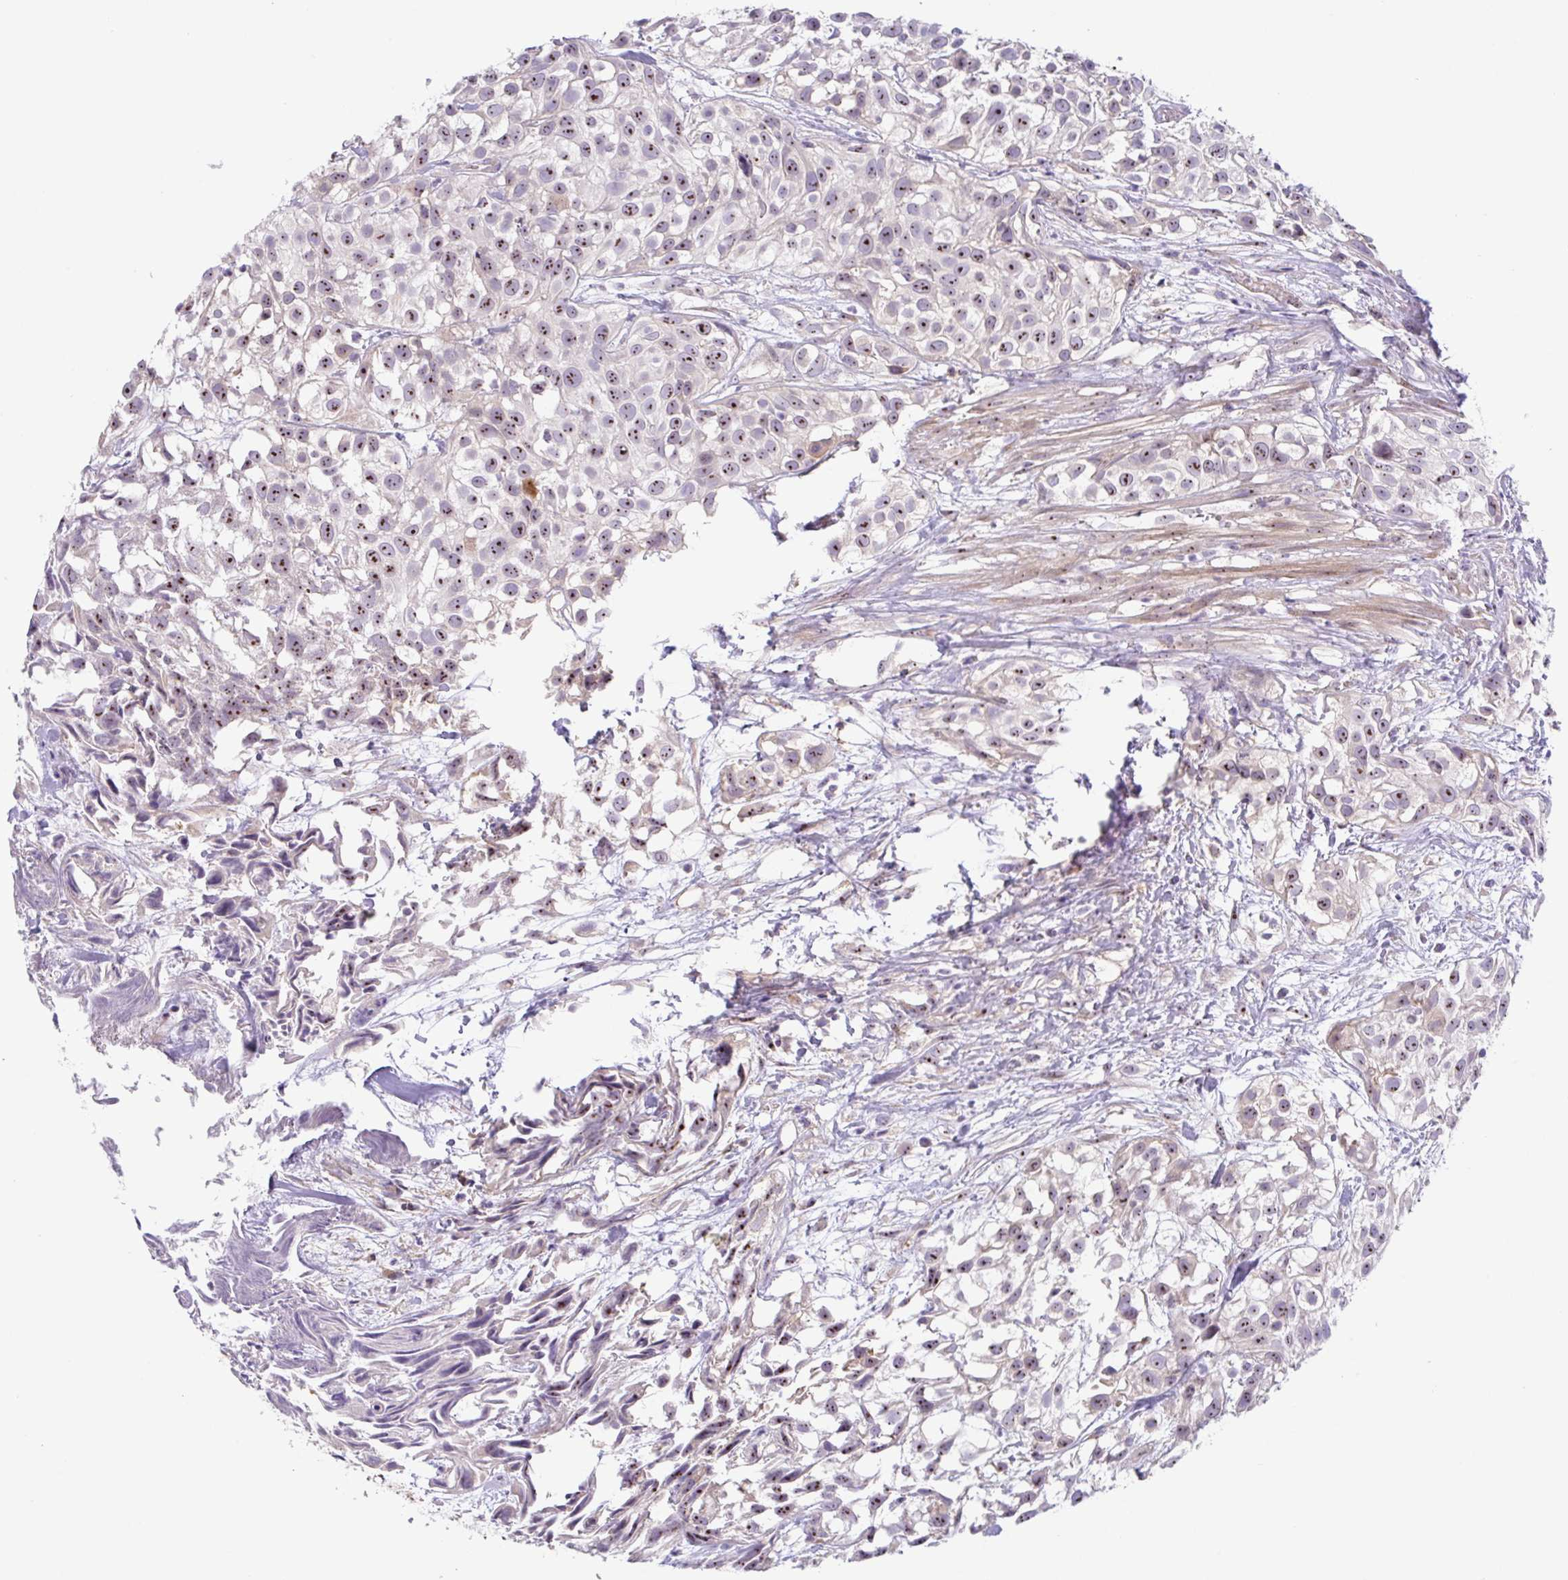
{"staining": {"intensity": "strong", "quantity": "25%-75%", "location": "nuclear"}, "tissue": "urothelial cancer", "cell_type": "Tumor cells", "image_type": "cancer", "snomed": [{"axis": "morphology", "description": "Urothelial carcinoma, High grade"}, {"axis": "topography", "description": "Urinary bladder"}], "caption": "Immunohistochemical staining of human urothelial cancer displays high levels of strong nuclear protein positivity in approximately 25%-75% of tumor cells.", "gene": "MXRA8", "patient": {"sex": "male", "age": 56}}